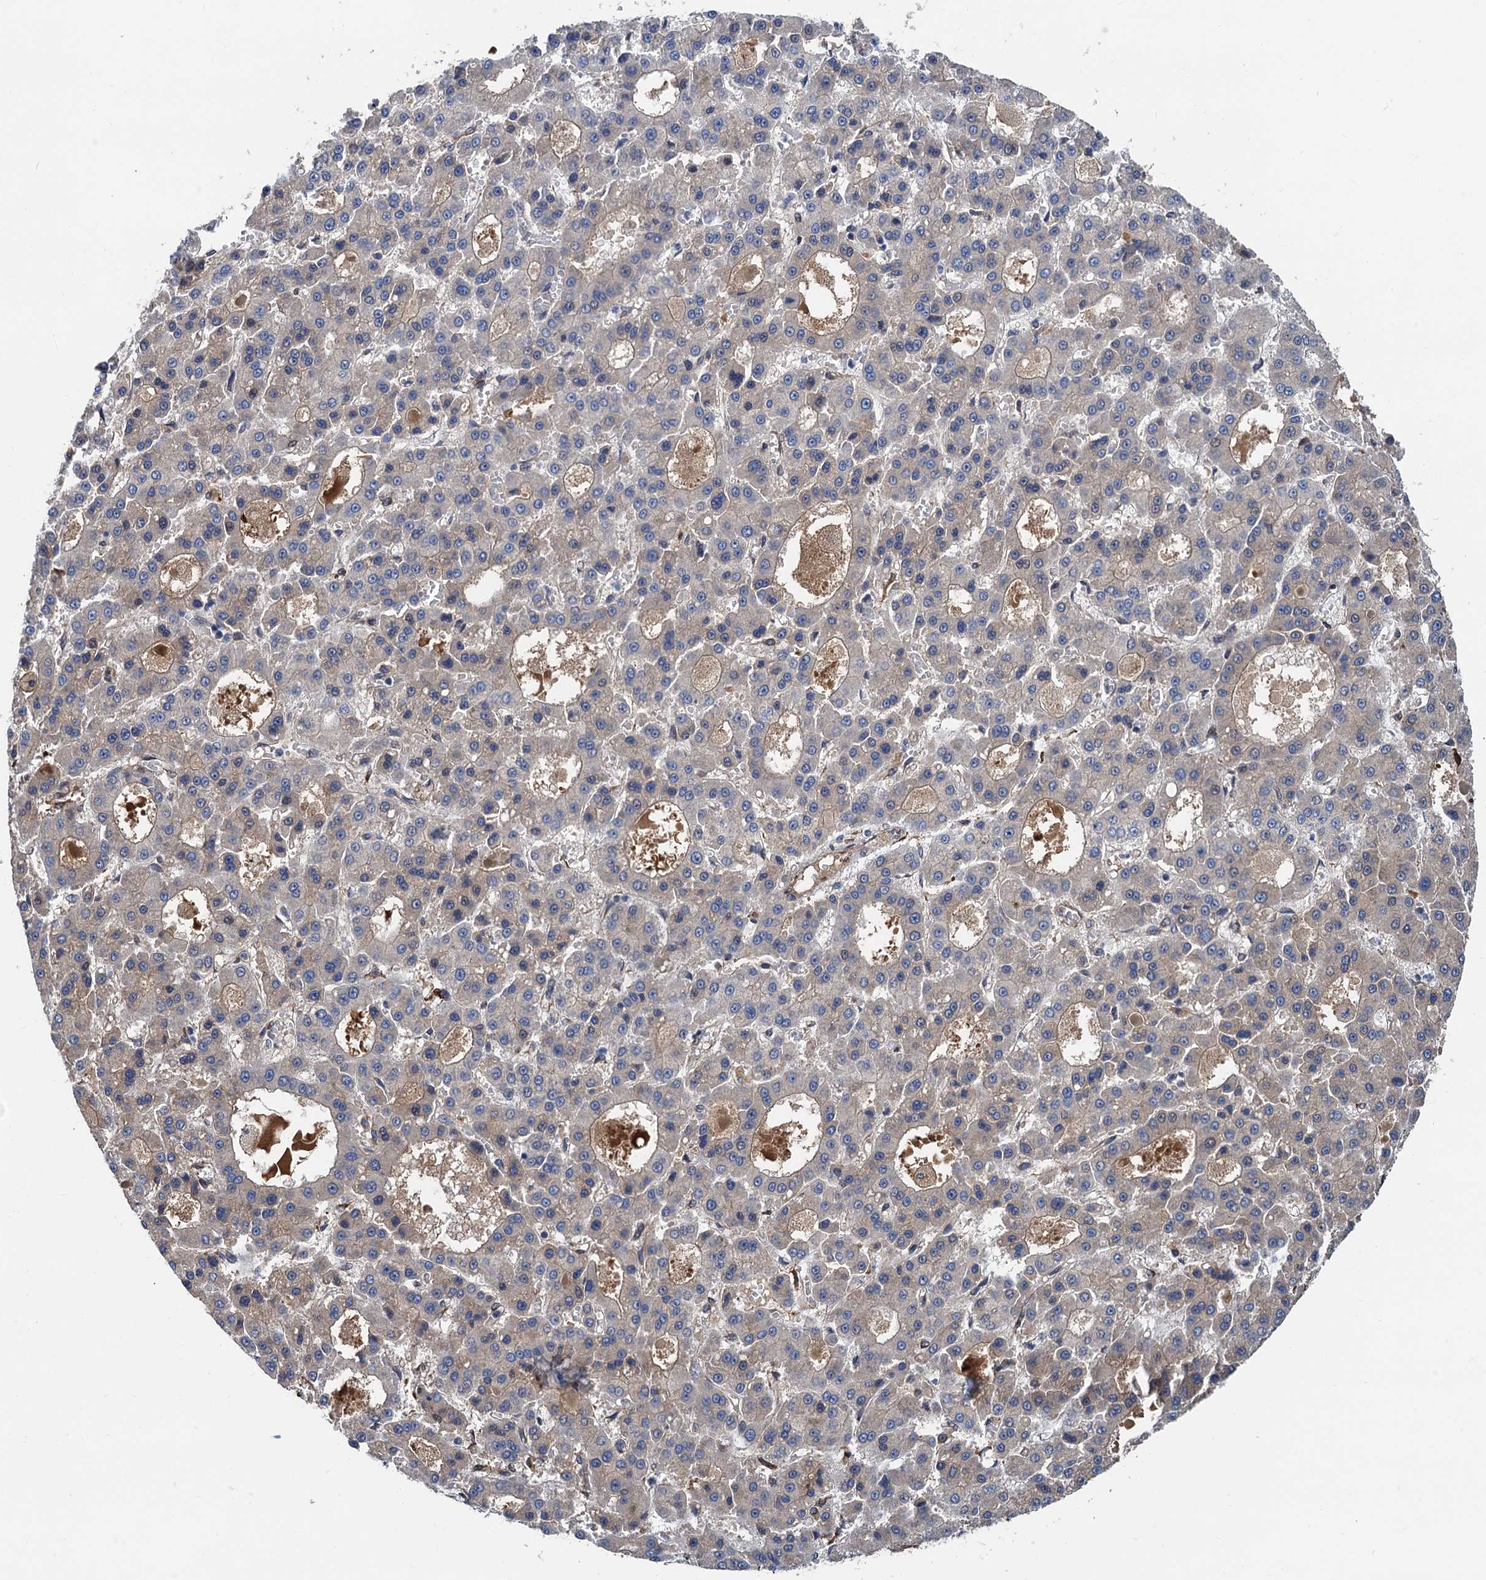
{"staining": {"intensity": "negative", "quantity": "none", "location": "none"}, "tissue": "liver cancer", "cell_type": "Tumor cells", "image_type": "cancer", "snomed": [{"axis": "morphology", "description": "Carcinoma, Hepatocellular, NOS"}, {"axis": "topography", "description": "Liver"}], "caption": "Image shows no protein expression in tumor cells of liver hepatocellular carcinoma tissue. (DAB (3,3'-diaminobenzidine) immunohistochemistry with hematoxylin counter stain).", "gene": "CNNM1", "patient": {"sex": "male", "age": 70}}